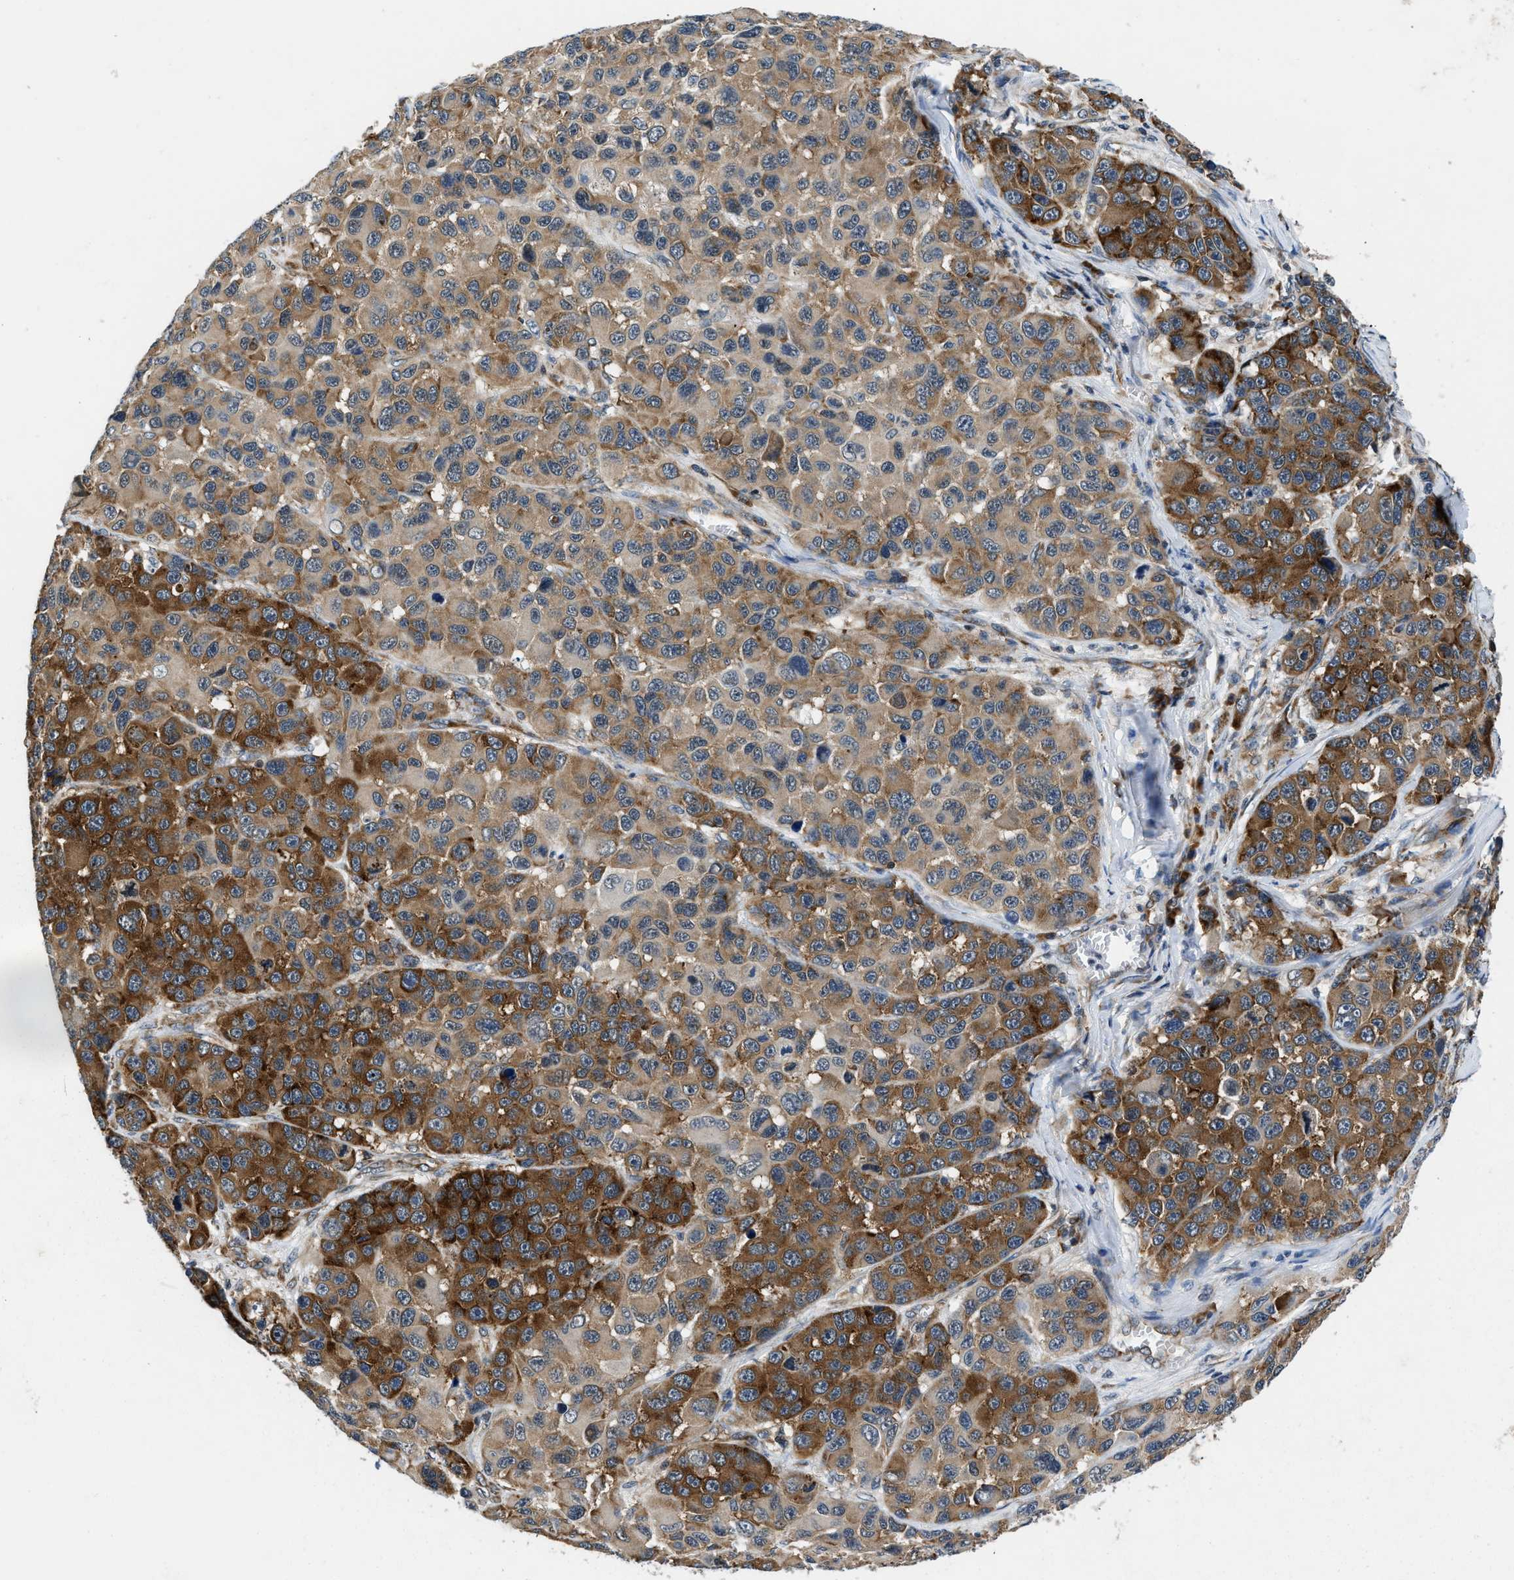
{"staining": {"intensity": "strong", "quantity": ">75%", "location": "cytoplasmic/membranous"}, "tissue": "melanoma", "cell_type": "Tumor cells", "image_type": "cancer", "snomed": [{"axis": "morphology", "description": "Malignant melanoma, NOS"}, {"axis": "topography", "description": "Skin"}], "caption": "Protein staining shows strong cytoplasmic/membranous staining in approximately >75% of tumor cells in malignant melanoma.", "gene": "PA2G4", "patient": {"sex": "male", "age": 53}}